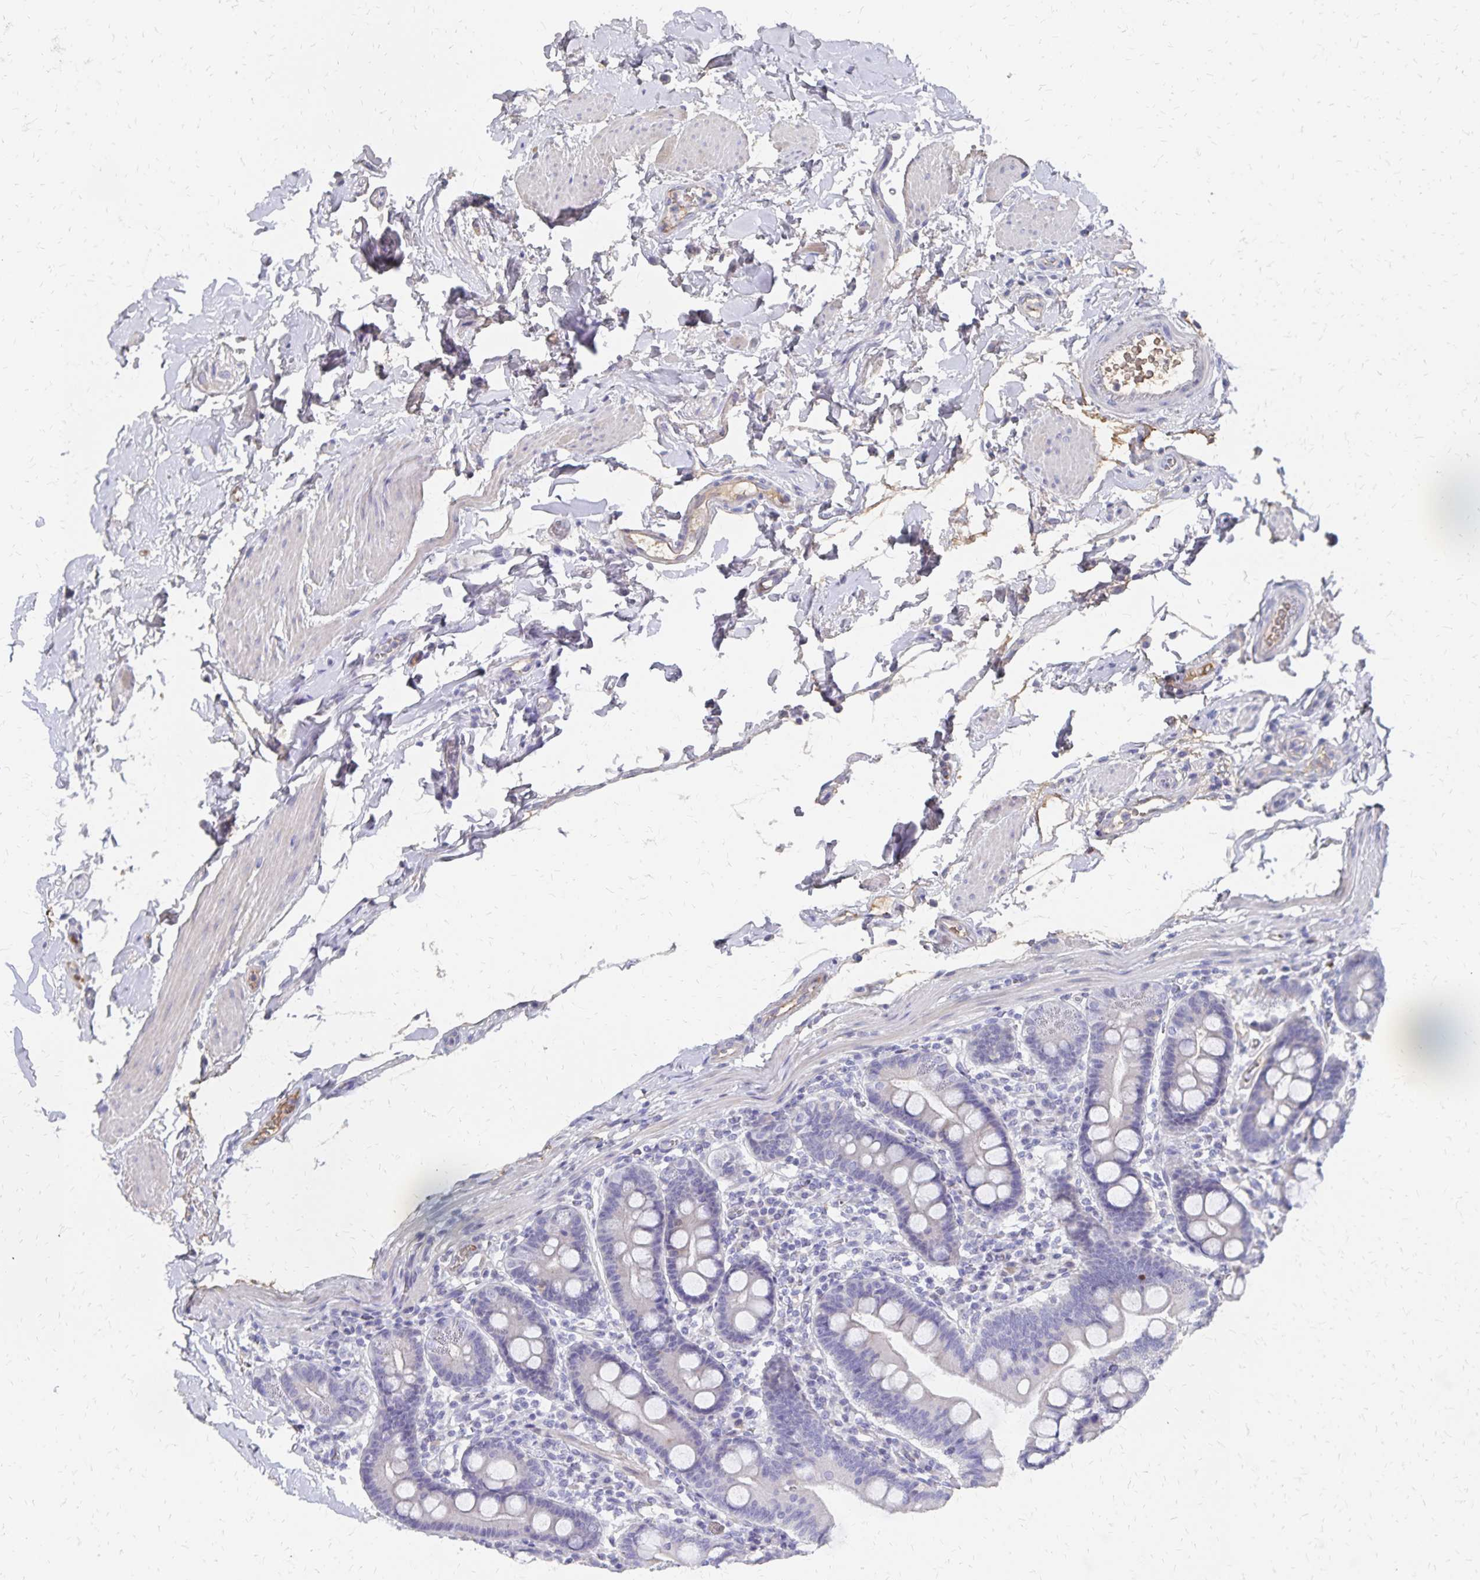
{"staining": {"intensity": "weak", "quantity": "<25%", "location": "cytoplasmic/membranous"}, "tissue": "duodenum", "cell_type": "Glandular cells", "image_type": "normal", "snomed": [{"axis": "morphology", "description": "Normal tissue, NOS"}, {"axis": "topography", "description": "Pancreas"}, {"axis": "topography", "description": "Duodenum"}], "caption": "Human duodenum stained for a protein using IHC demonstrates no staining in glandular cells.", "gene": "KISS1", "patient": {"sex": "male", "age": 59}}